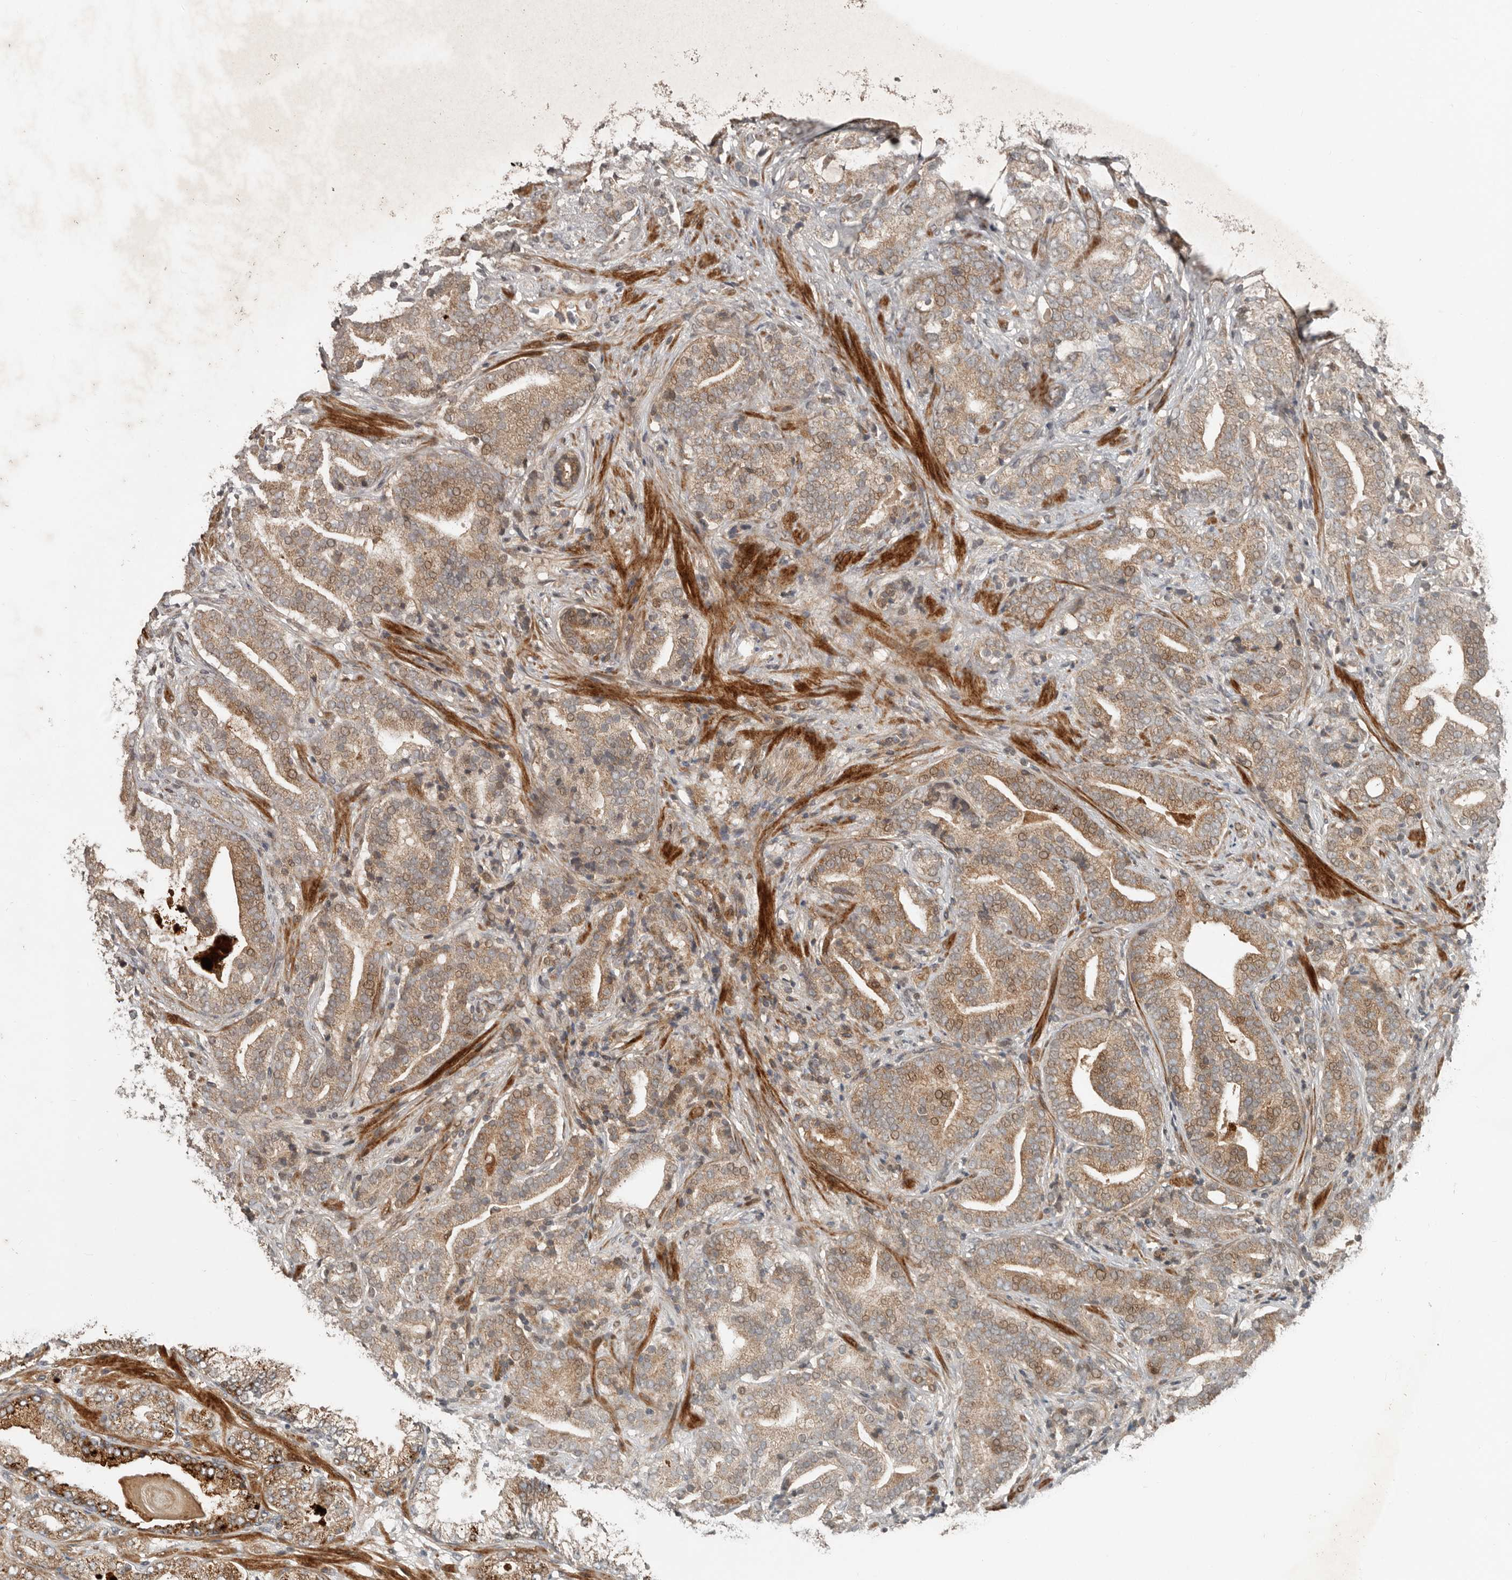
{"staining": {"intensity": "moderate", "quantity": ">75%", "location": "cytoplasmic/membranous"}, "tissue": "prostate cancer", "cell_type": "Tumor cells", "image_type": "cancer", "snomed": [{"axis": "morphology", "description": "Adenocarcinoma, High grade"}, {"axis": "topography", "description": "Prostate"}], "caption": "Protein staining exhibits moderate cytoplasmic/membranous staining in approximately >75% of tumor cells in prostate cancer (high-grade adenocarcinoma). (DAB IHC, brown staining for protein, blue staining for nuclei).", "gene": "SLC6A7", "patient": {"sex": "male", "age": 57}}